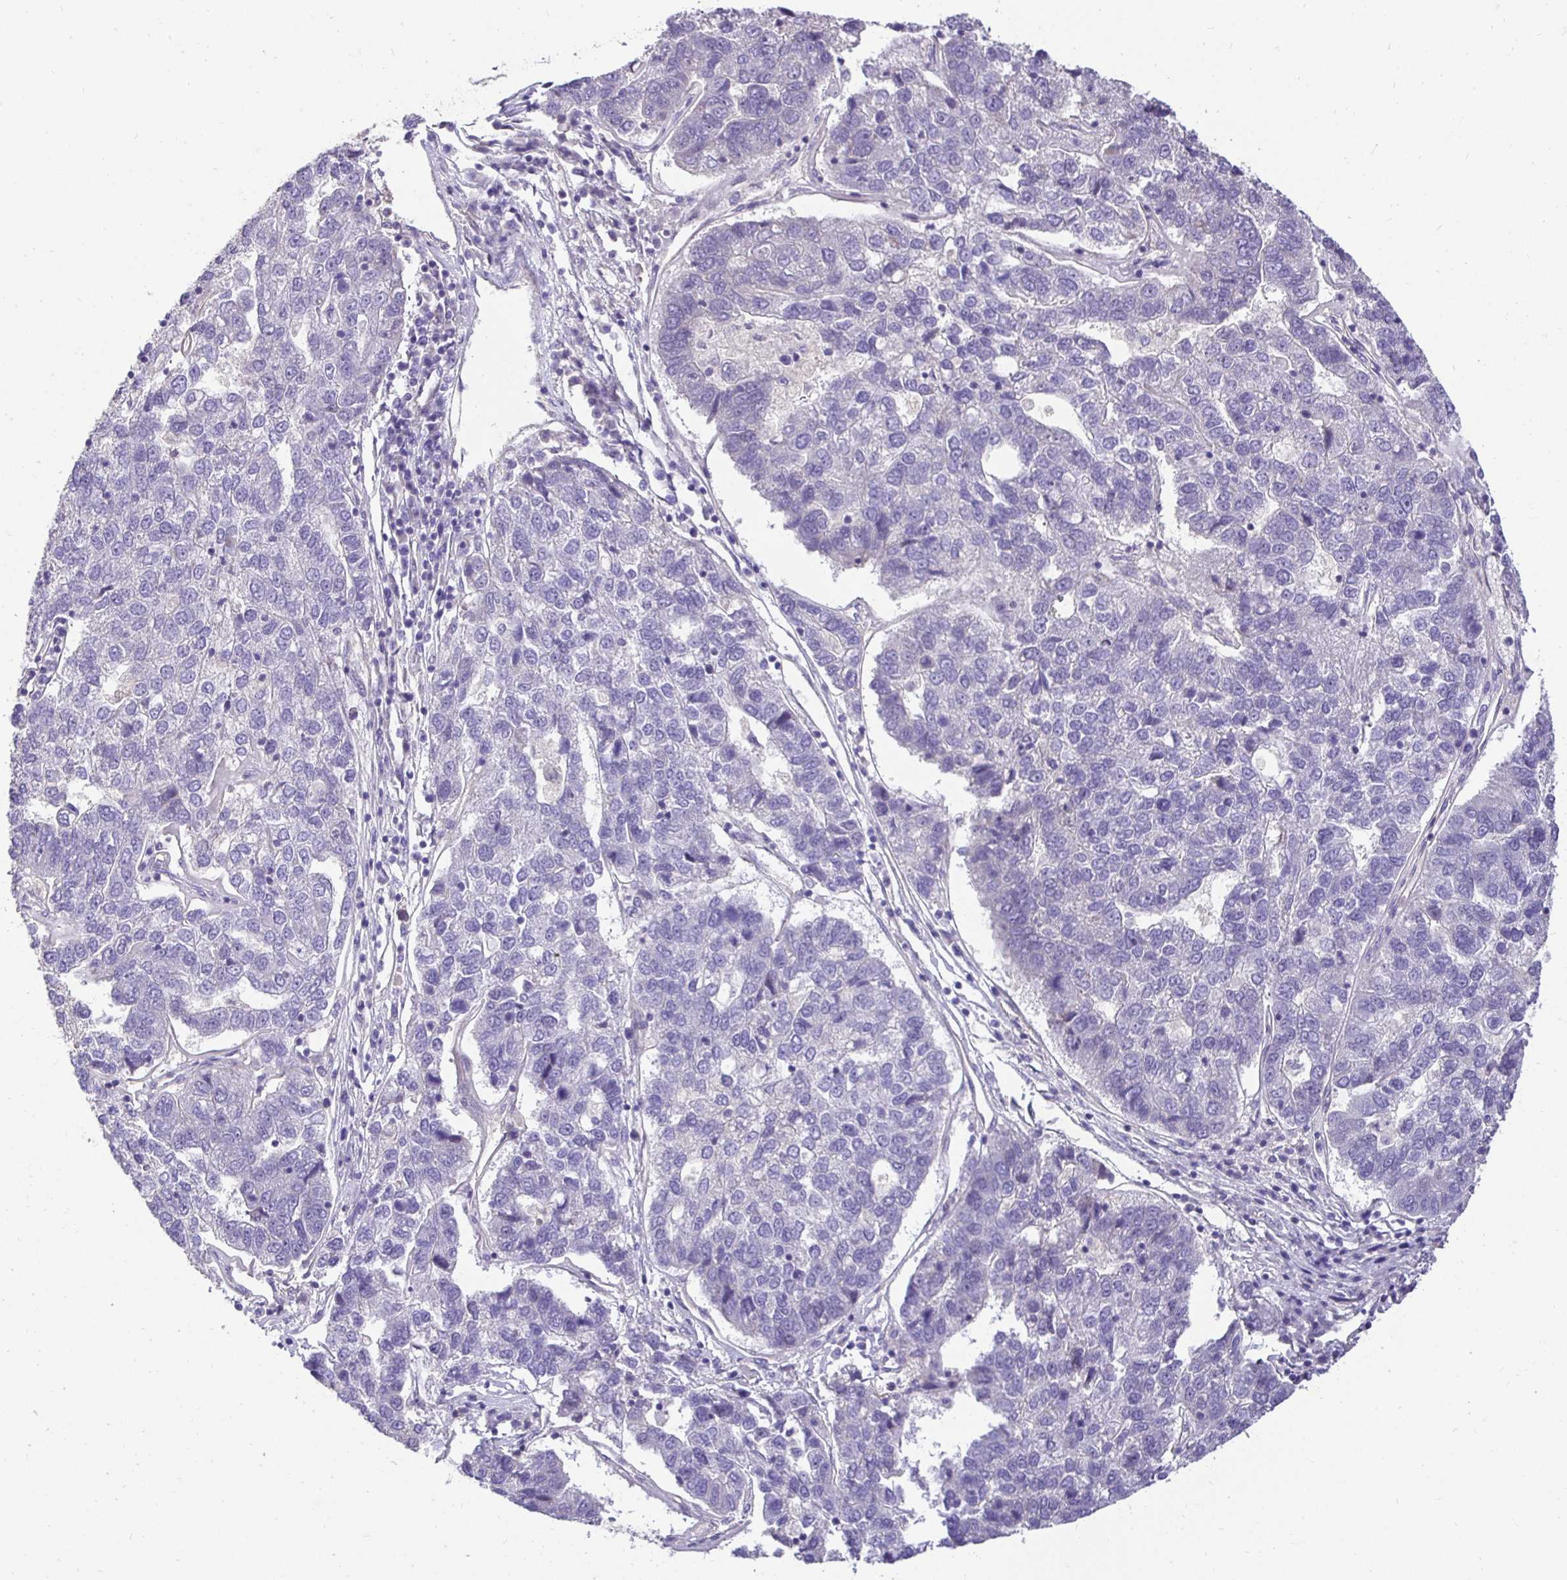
{"staining": {"intensity": "negative", "quantity": "none", "location": "none"}, "tissue": "pancreatic cancer", "cell_type": "Tumor cells", "image_type": "cancer", "snomed": [{"axis": "morphology", "description": "Adenocarcinoma, NOS"}, {"axis": "topography", "description": "Pancreas"}], "caption": "High power microscopy image of an IHC histopathology image of adenocarcinoma (pancreatic), revealing no significant expression in tumor cells.", "gene": "SLC9A1", "patient": {"sex": "female", "age": 61}}